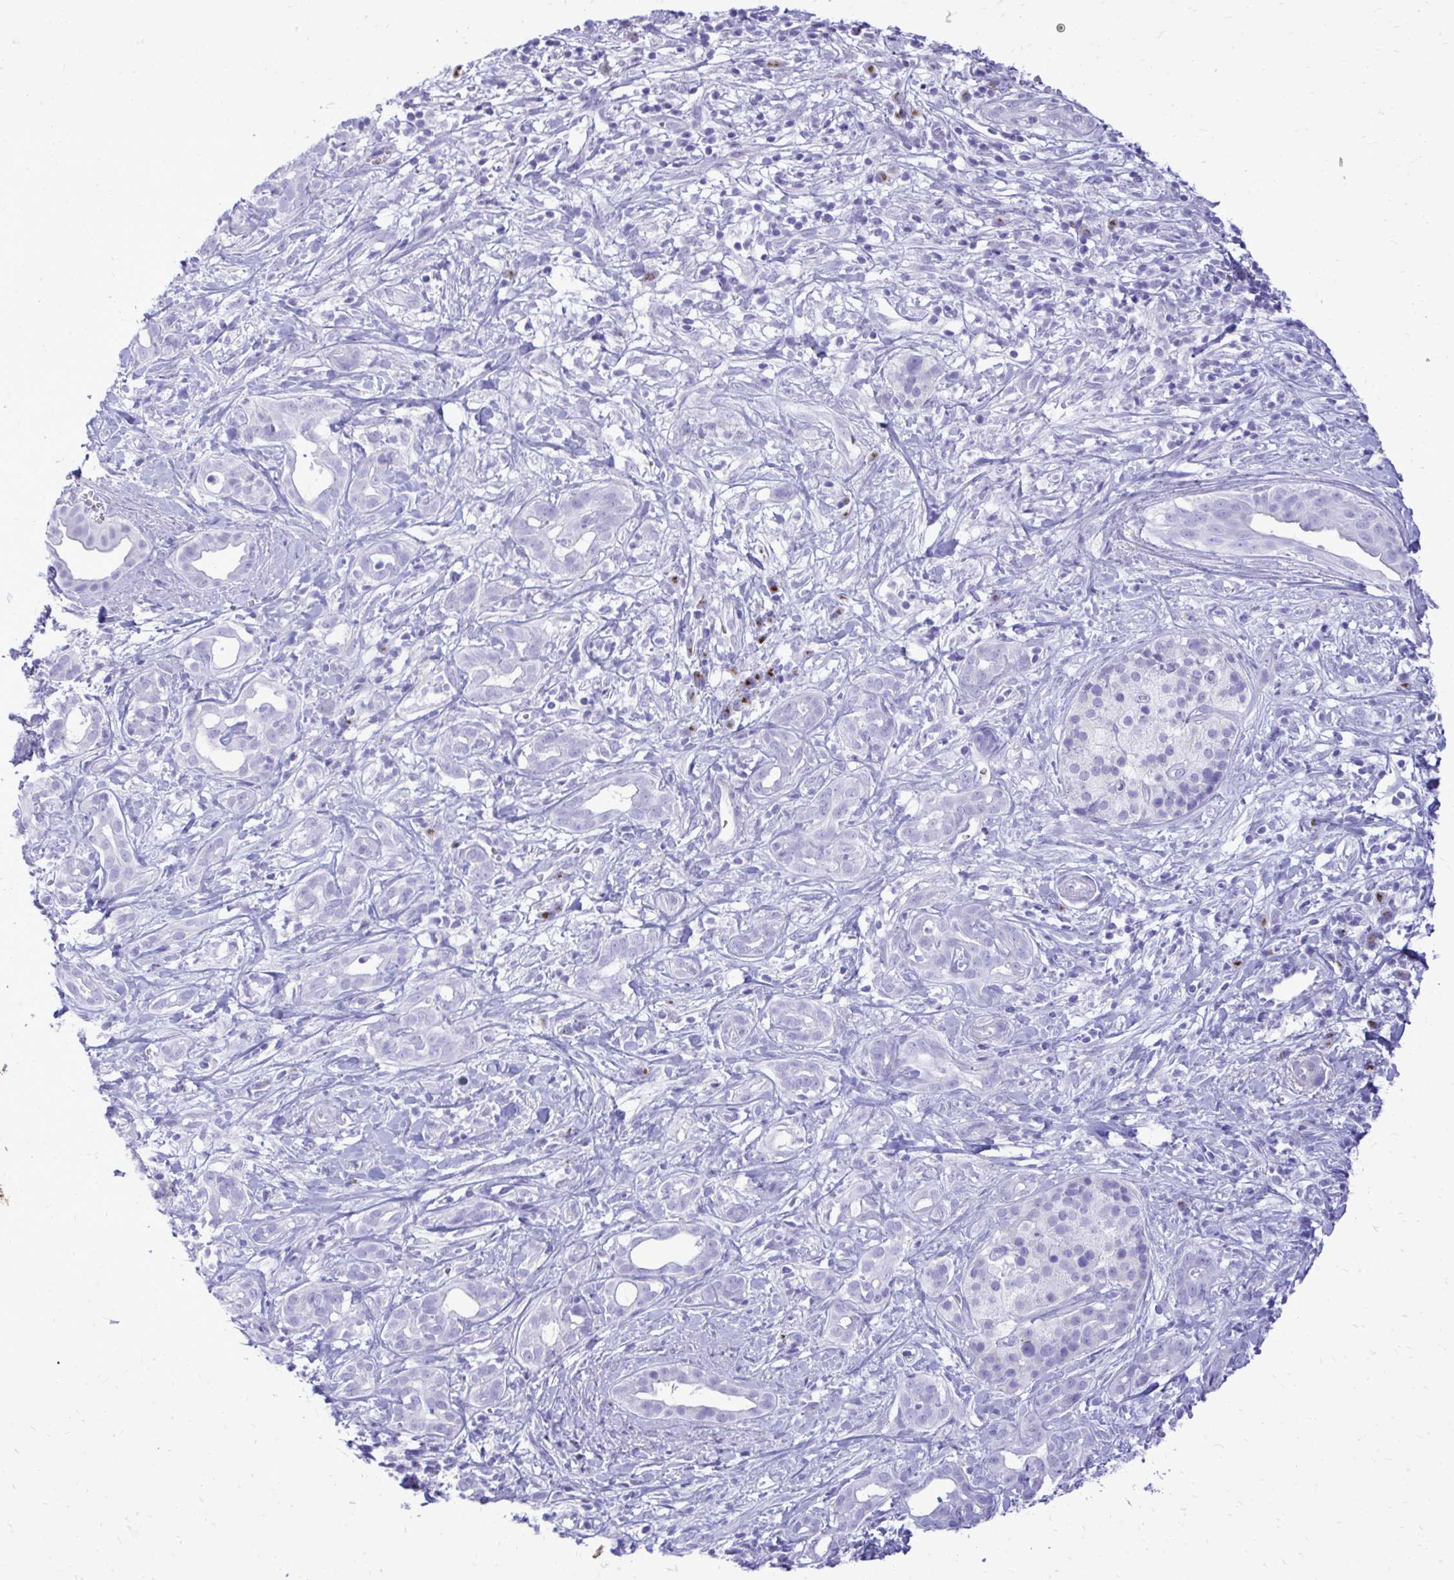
{"staining": {"intensity": "negative", "quantity": "none", "location": "none"}, "tissue": "pancreatic cancer", "cell_type": "Tumor cells", "image_type": "cancer", "snomed": [{"axis": "morphology", "description": "Adenocarcinoma, NOS"}, {"axis": "topography", "description": "Pancreas"}], "caption": "Tumor cells are negative for protein expression in human adenocarcinoma (pancreatic).", "gene": "ANKDD1B", "patient": {"sex": "male", "age": 61}}